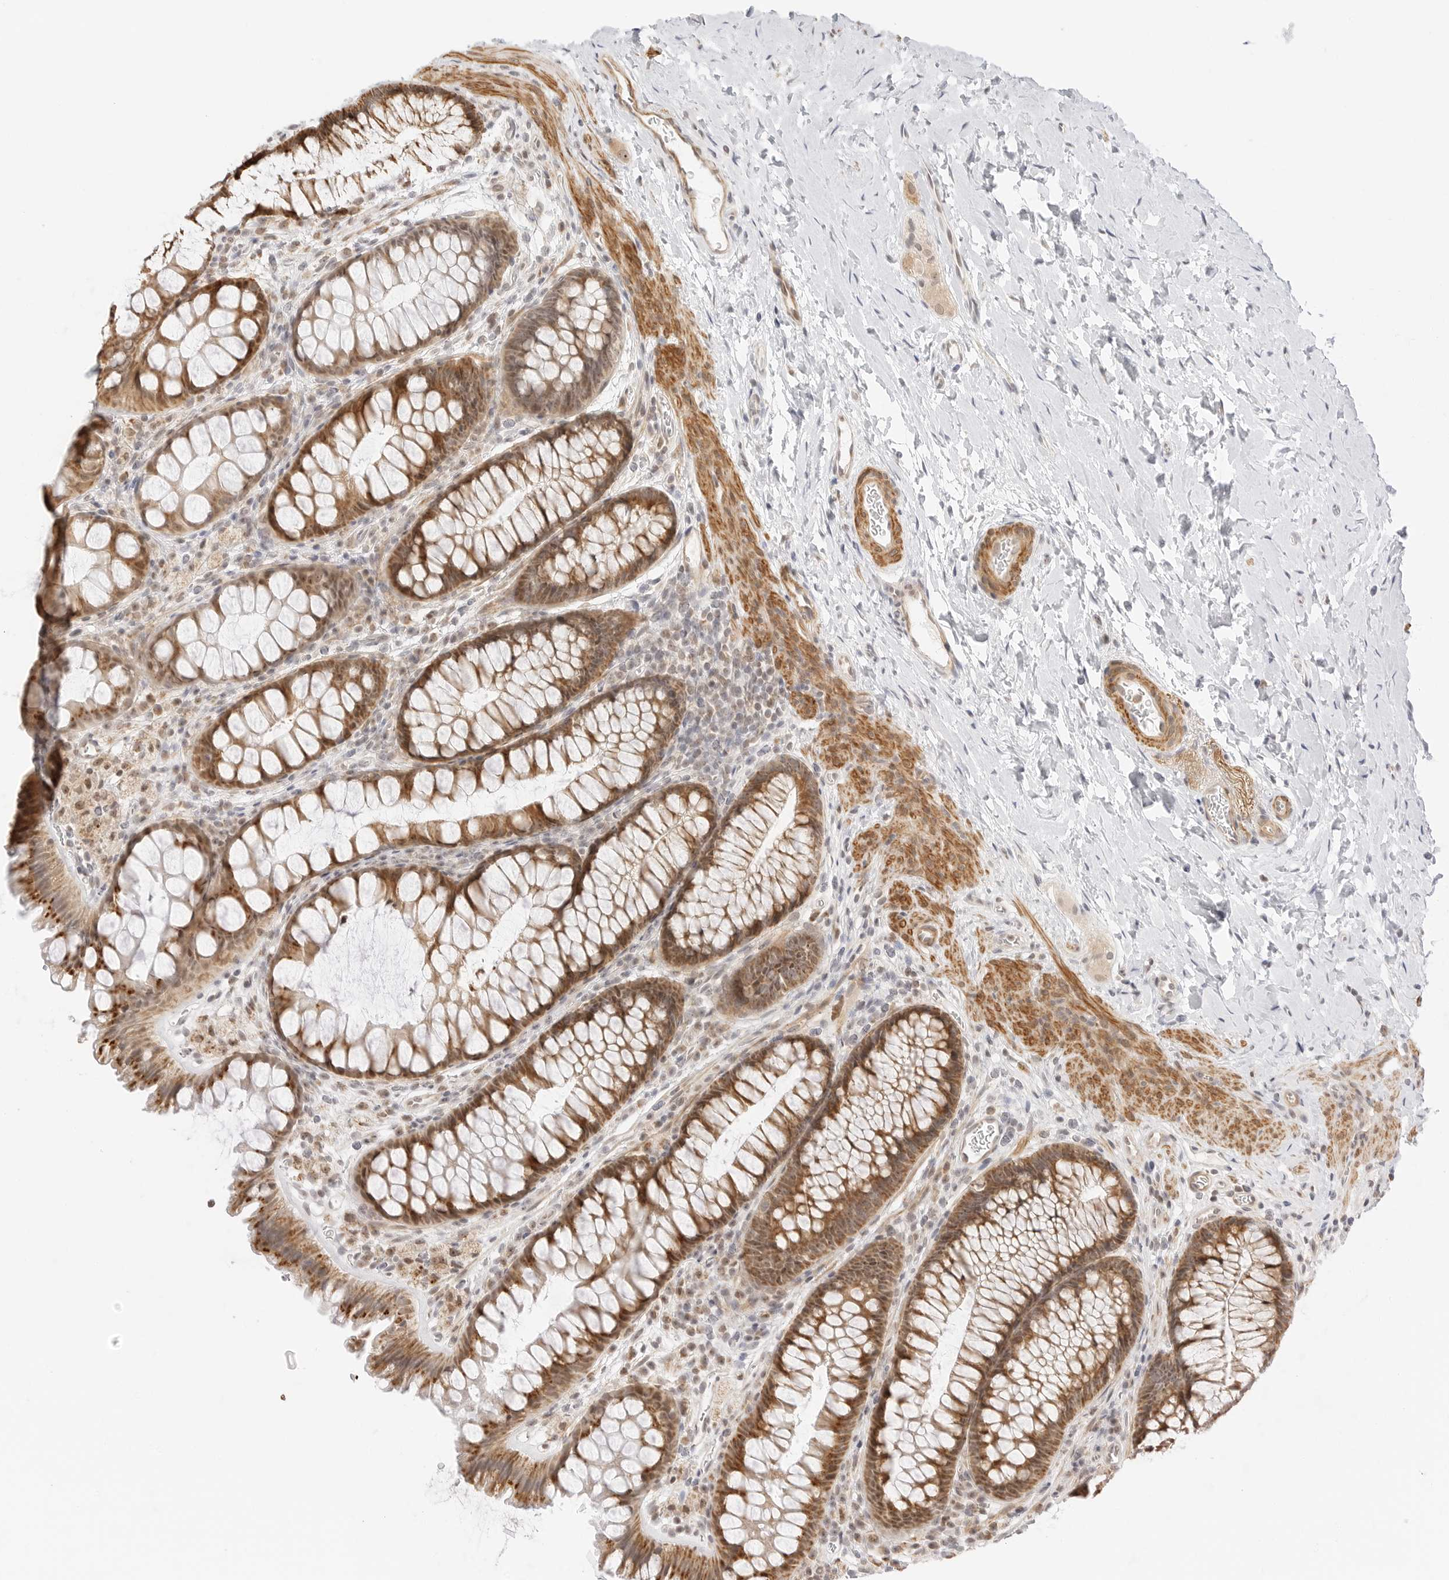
{"staining": {"intensity": "moderate", "quantity": ">75%", "location": "cytoplasmic/membranous"}, "tissue": "colon", "cell_type": "Endothelial cells", "image_type": "normal", "snomed": [{"axis": "morphology", "description": "Normal tissue, NOS"}, {"axis": "topography", "description": "Colon"}], "caption": "Colon stained with a protein marker displays moderate staining in endothelial cells.", "gene": "GORAB", "patient": {"sex": "female", "age": 62}}